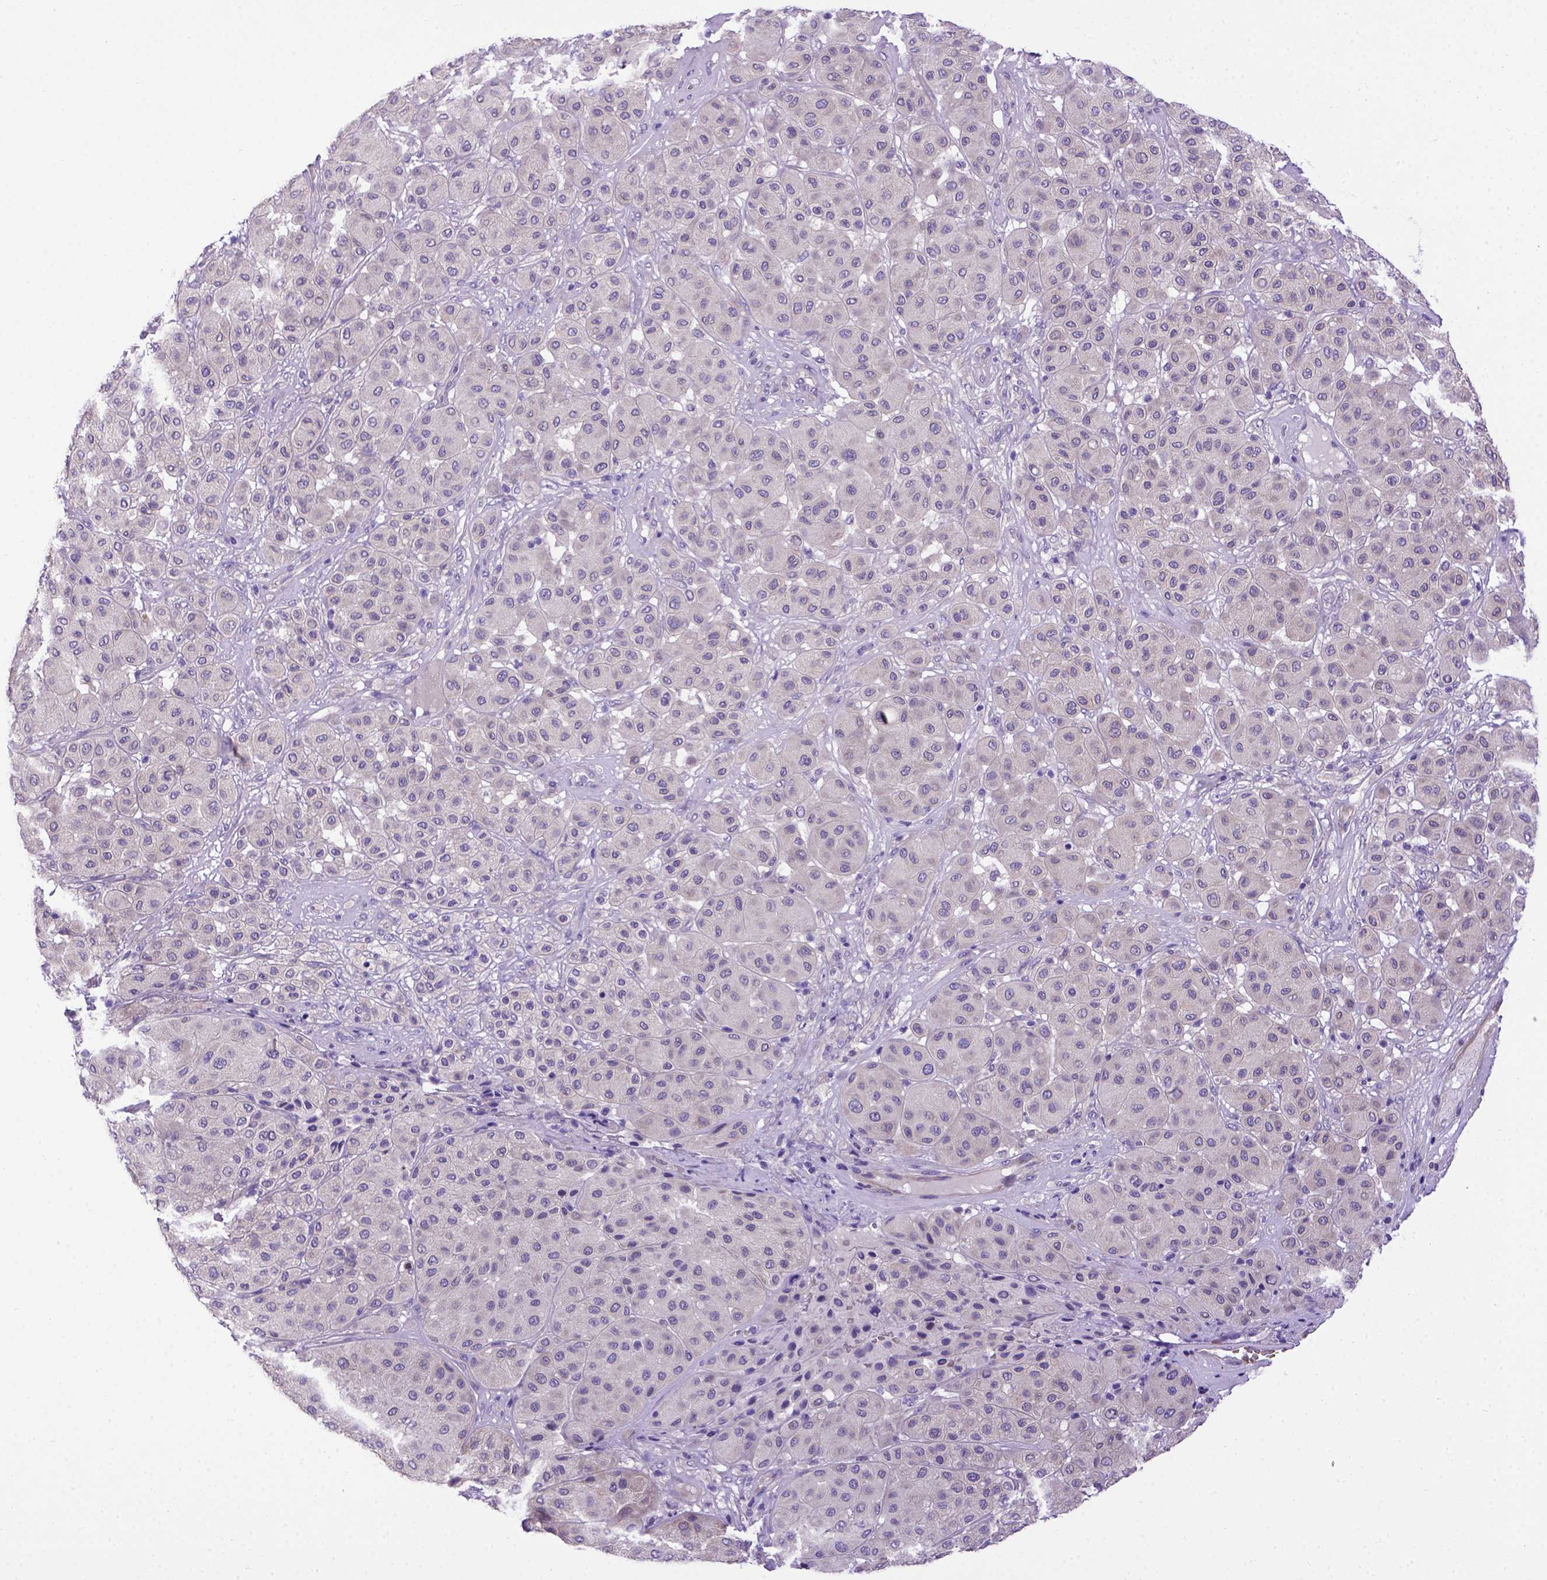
{"staining": {"intensity": "negative", "quantity": "none", "location": "none"}, "tissue": "melanoma", "cell_type": "Tumor cells", "image_type": "cancer", "snomed": [{"axis": "morphology", "description": "Malignant melanoma, Metastatic site"}, {"axis": "topography", "description": "Smooth muscle"}], "caption": "This is a photomicrograph of immunohistochemistry staining of melanoma, which shows no staining in tumor cells.", "gene": "ADAM12", "patient": {"sex": "male", "age": 41}}